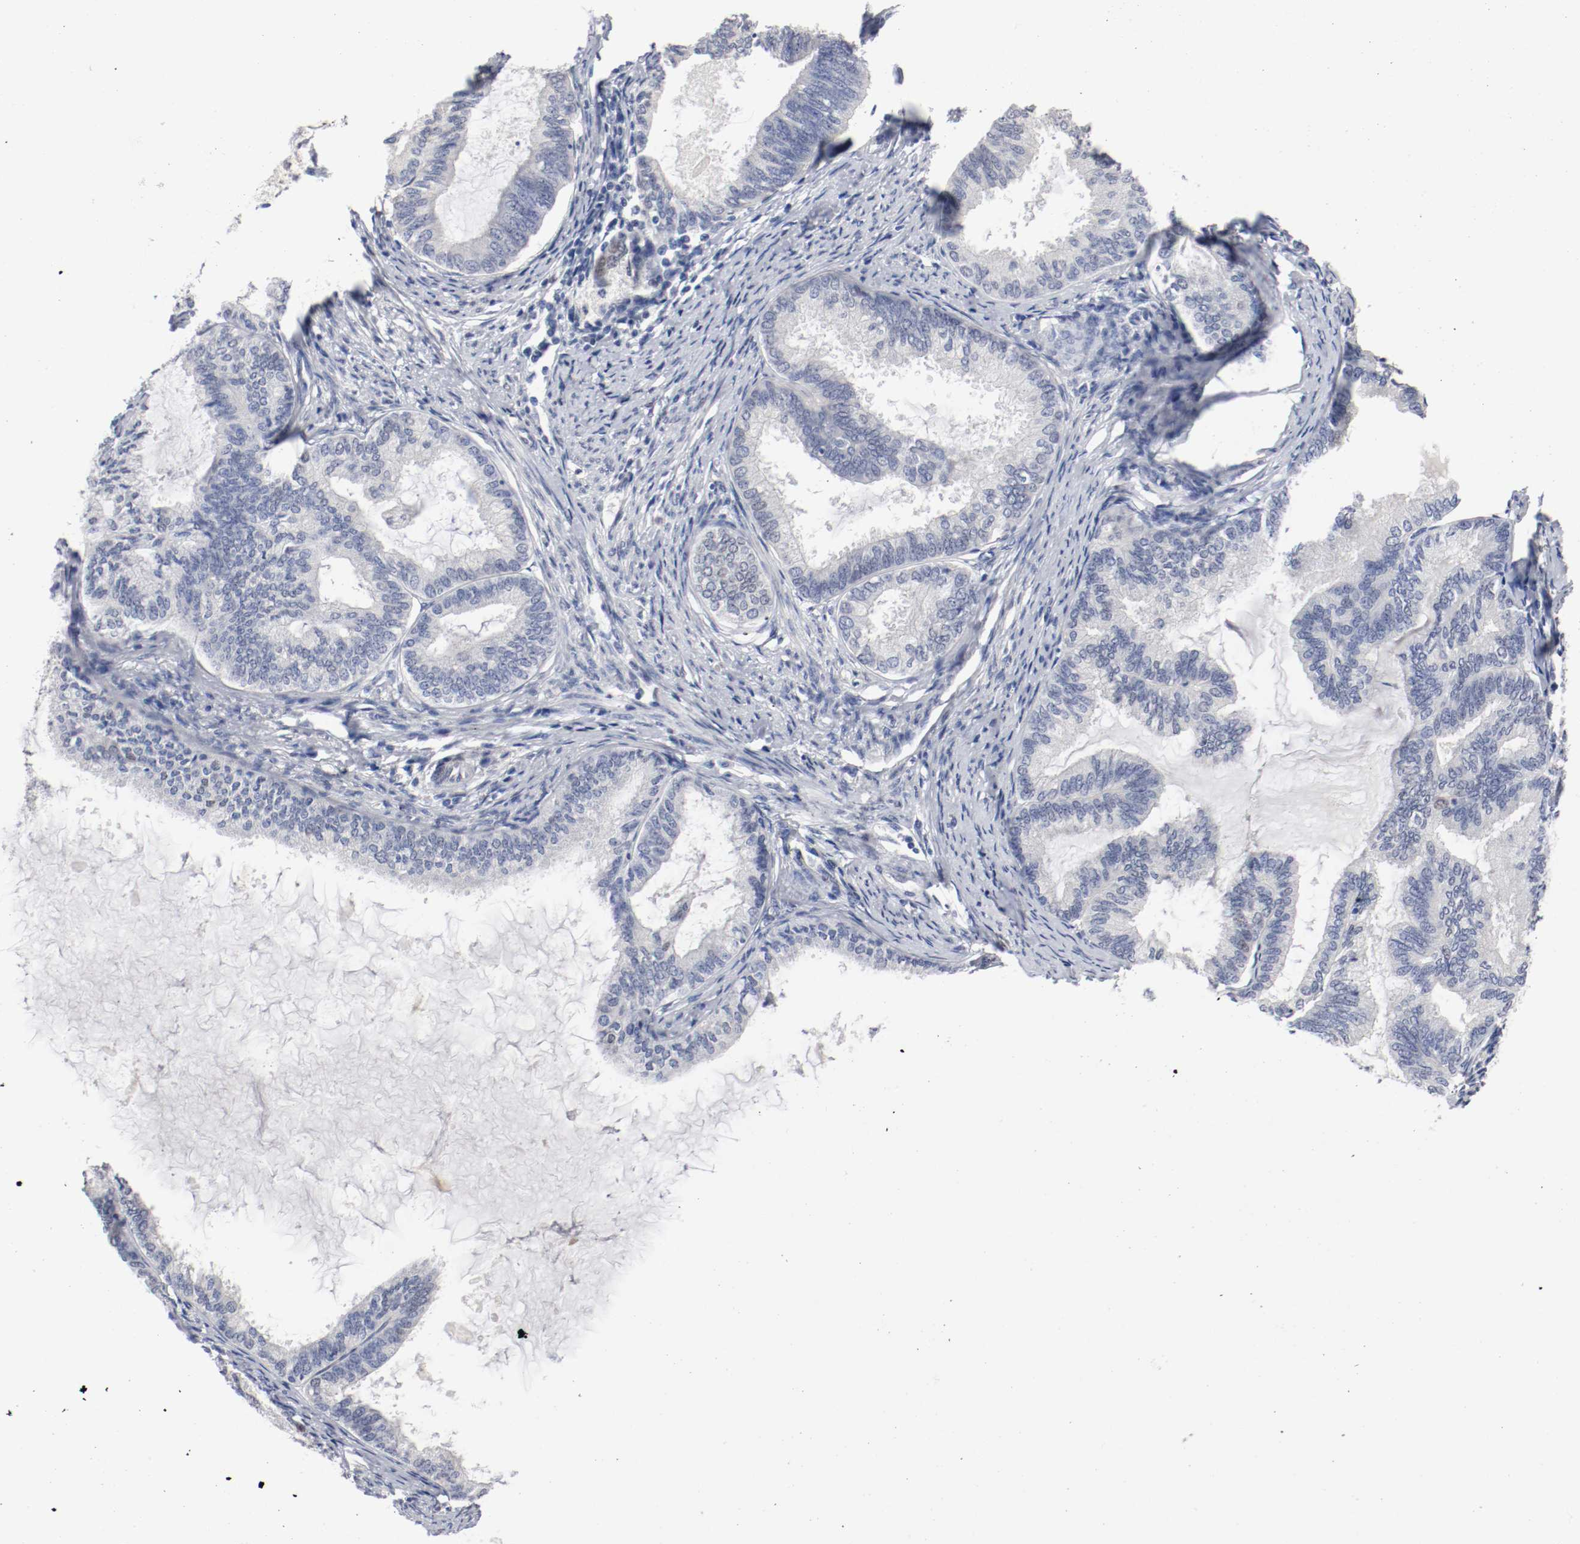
{"staining": {"intensity": "negative", "quantity": "none", "location": "none"}, "tissue": "endometrial cancer", "cell_type": "Tumor cells", "image_type": "cancer", "snomed": [{"axis": "morphology", "description": "Adenocarcinoma, NOS"}, {"axis": "topography", "description": "Endometrium"}], "caption": "The photomicrograph exhibits no staining of tumor cells in adenocarcinoma (endometrial).", "gene": "FOSL2", "patient": {"sex": "female", "age": 86}}